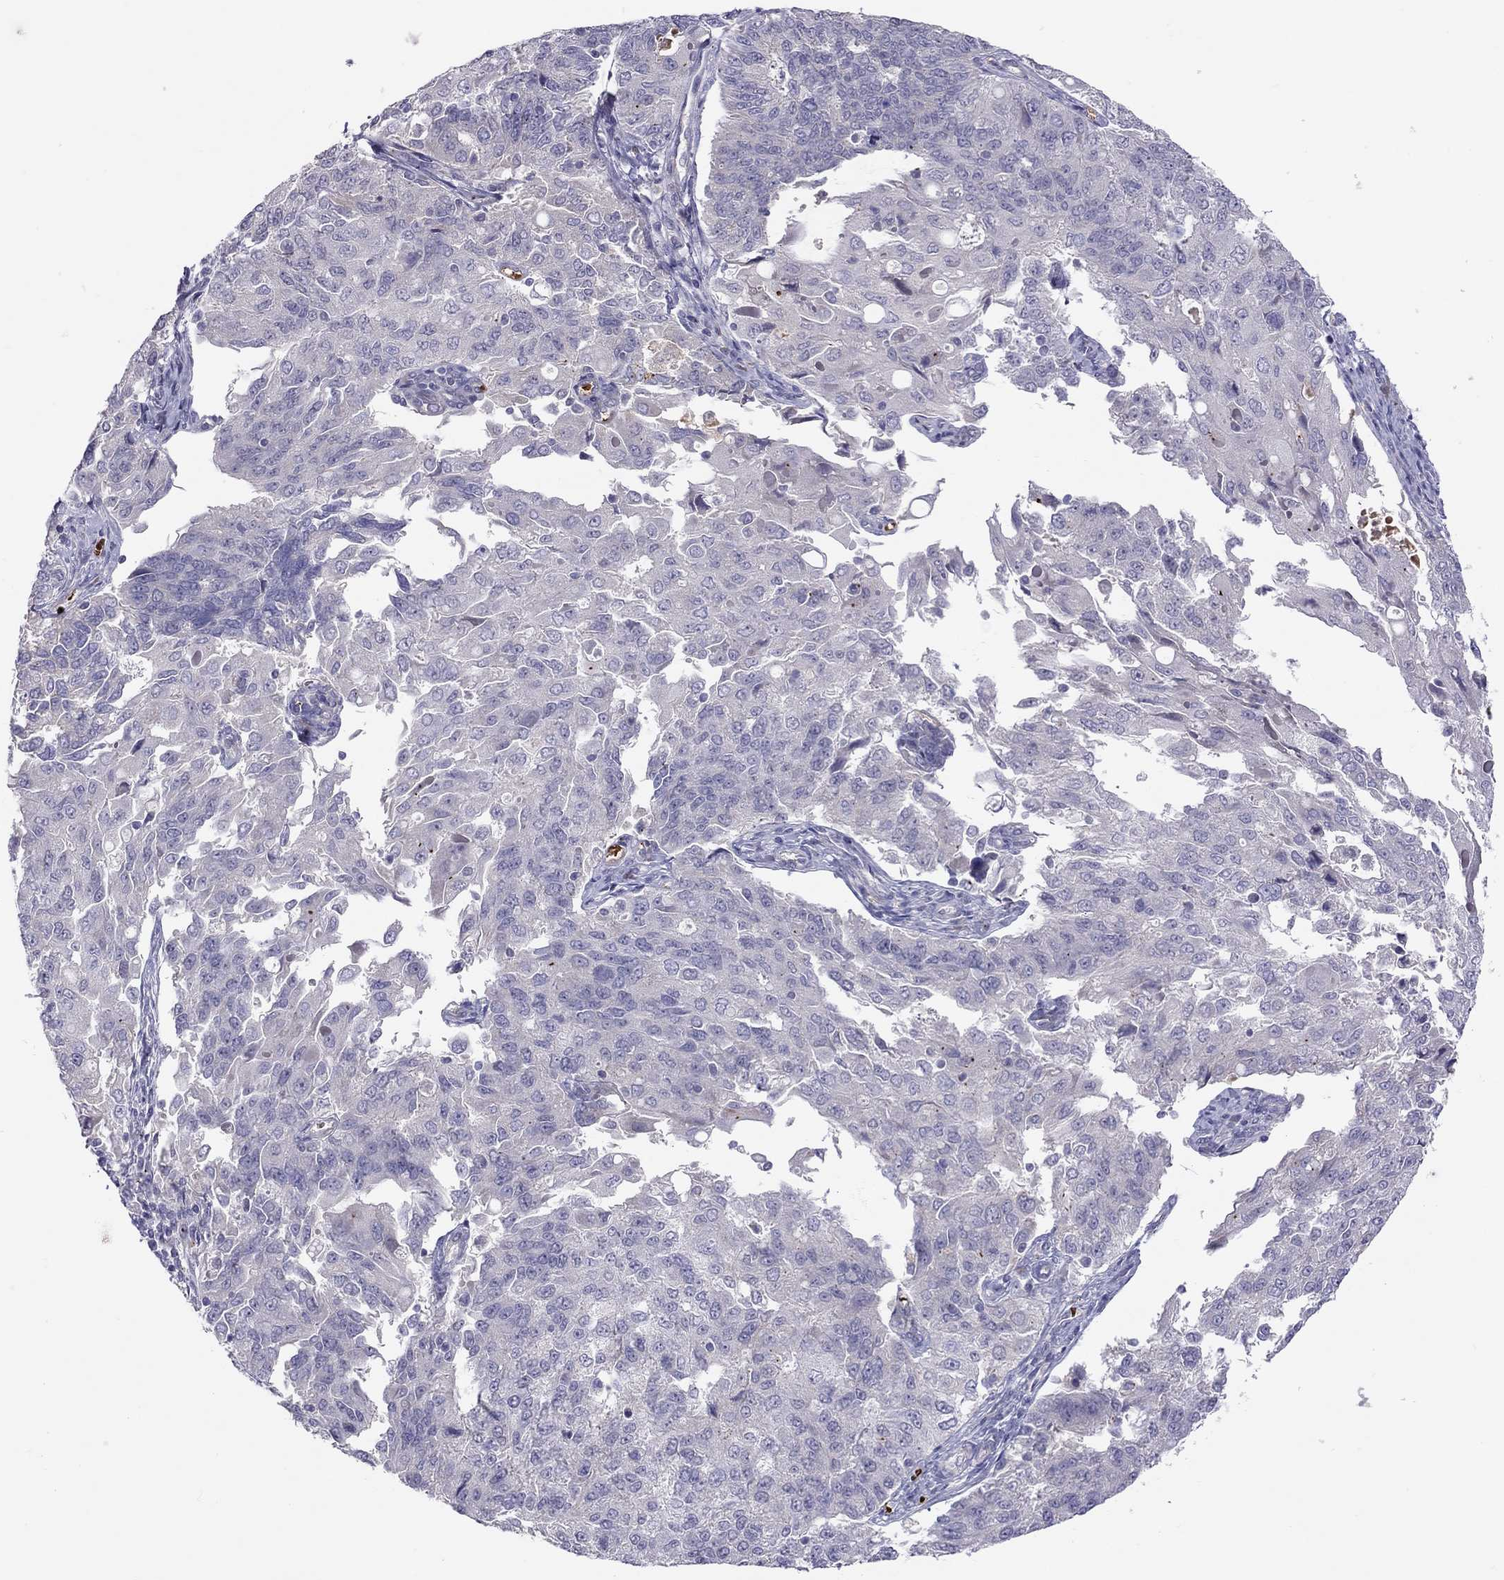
{"staining": {"intensity": "negative", "quantity": "none", "location": "none"}, "tissue": "endometrial cancer", "cell_type": "Tumor cells", "image_type": "cancer", "snomed": [{"axis": "morphology", "description": "Adenocarcinoma, NOS"}, {"axis": "topography", "description": "Endometrium"}], "caption": "Human endometrial cancer stained for a protein using IHC shows no staining in tumor cells.", "gene": "FRMD1", "patient": {"sex": "female", "age": 43}}